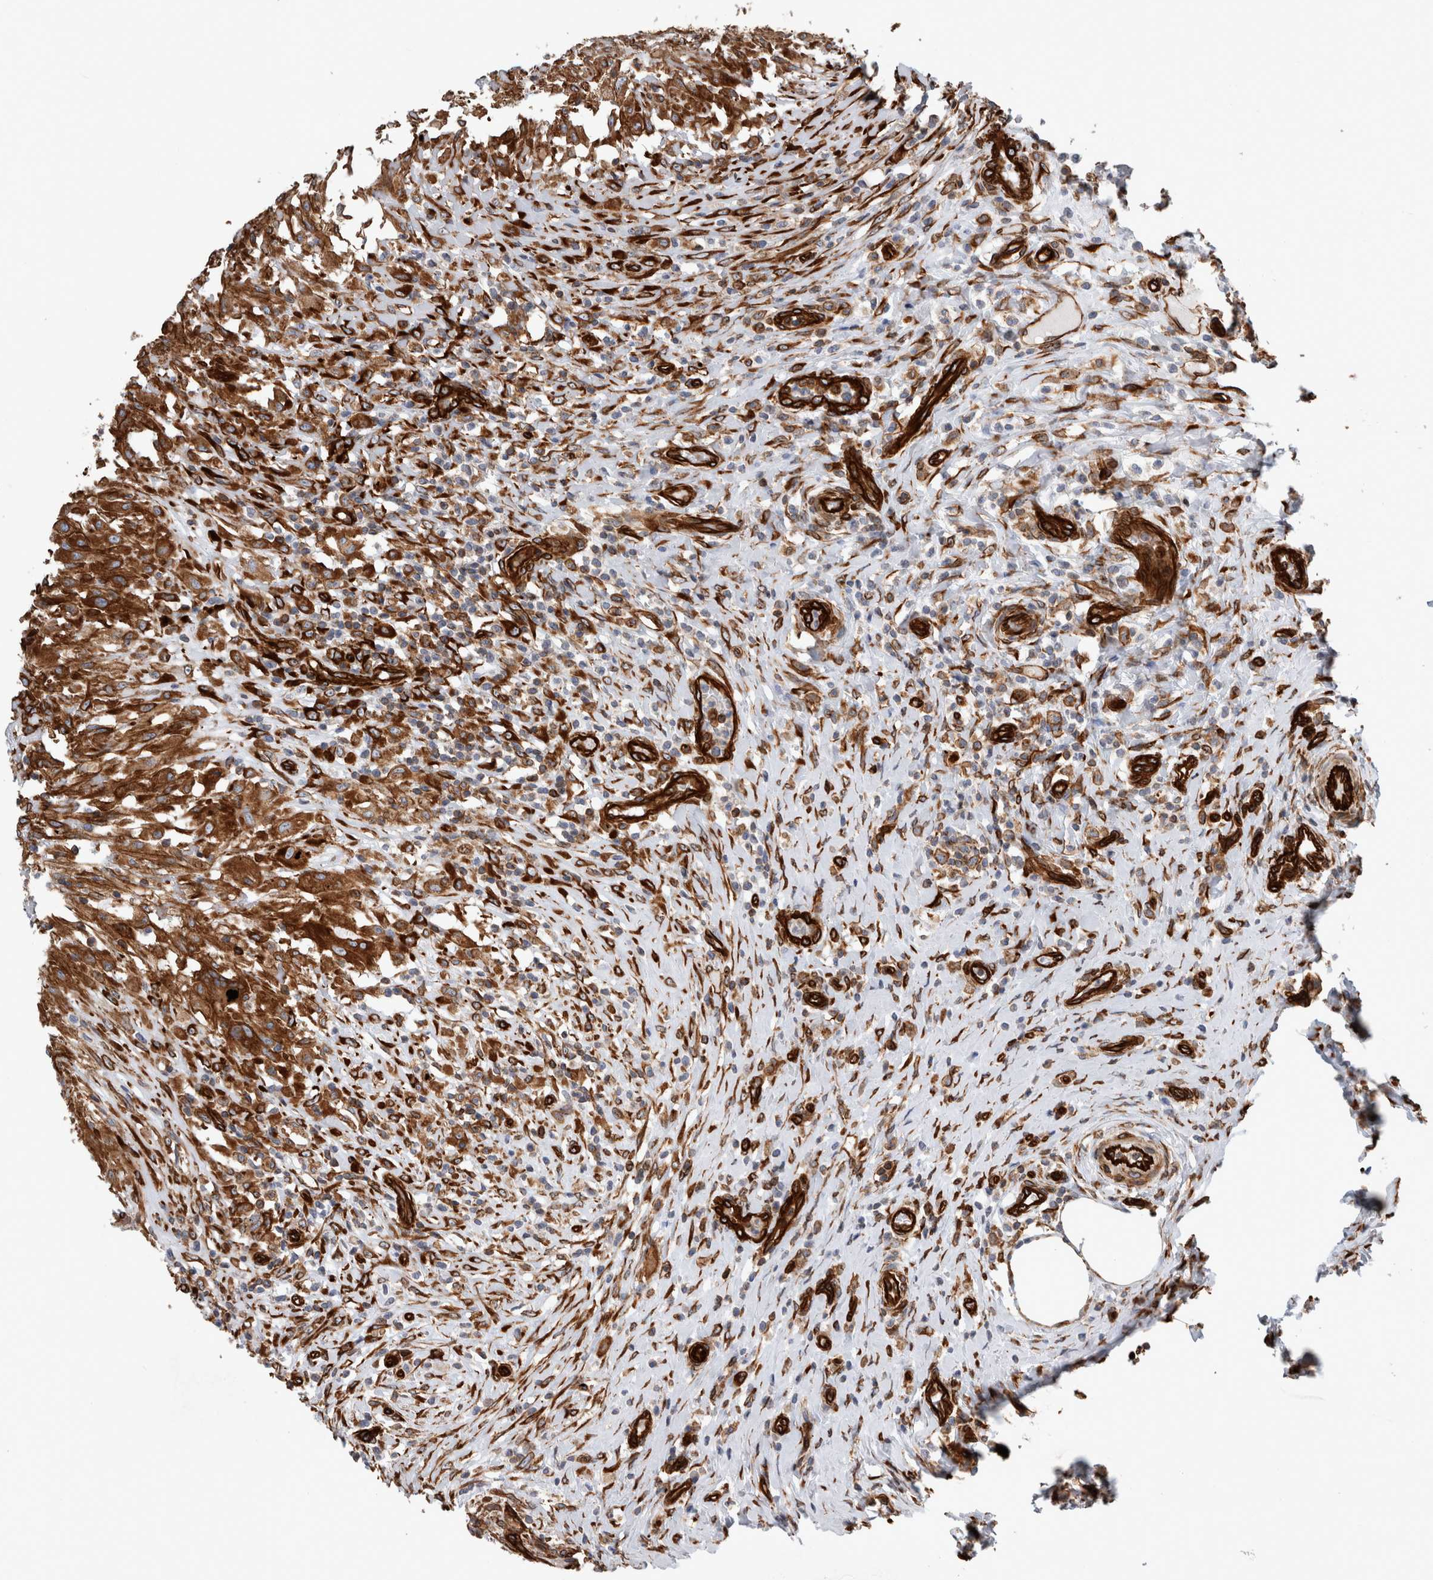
{"staining": {"intensity": "strong", "quantity": ">75%", "location": "cytoplasmic/membranous"}, "tissue": "urothelial cancer", "cell_type": "Tumor cells", "image_type": "cancer", "snomed": [{"axis": "morphology", "description": "Normal tissue, NOS"}, {"axis": "morphology", "description": "Urothelial carcinoma, Low grade"}, {"axis": "topography", "description": "Smooth muscle"}, {"axis": "topography", "description": "Urinary bladder"}], "caption": "A brown stain shows strong cytoplasmic/membranous staining of a protein in human urothelial cancer tumor cells. Nuclei are stained in blue.", "gene": "PLEC", "patient": {"sex": "male", "age": 60}}